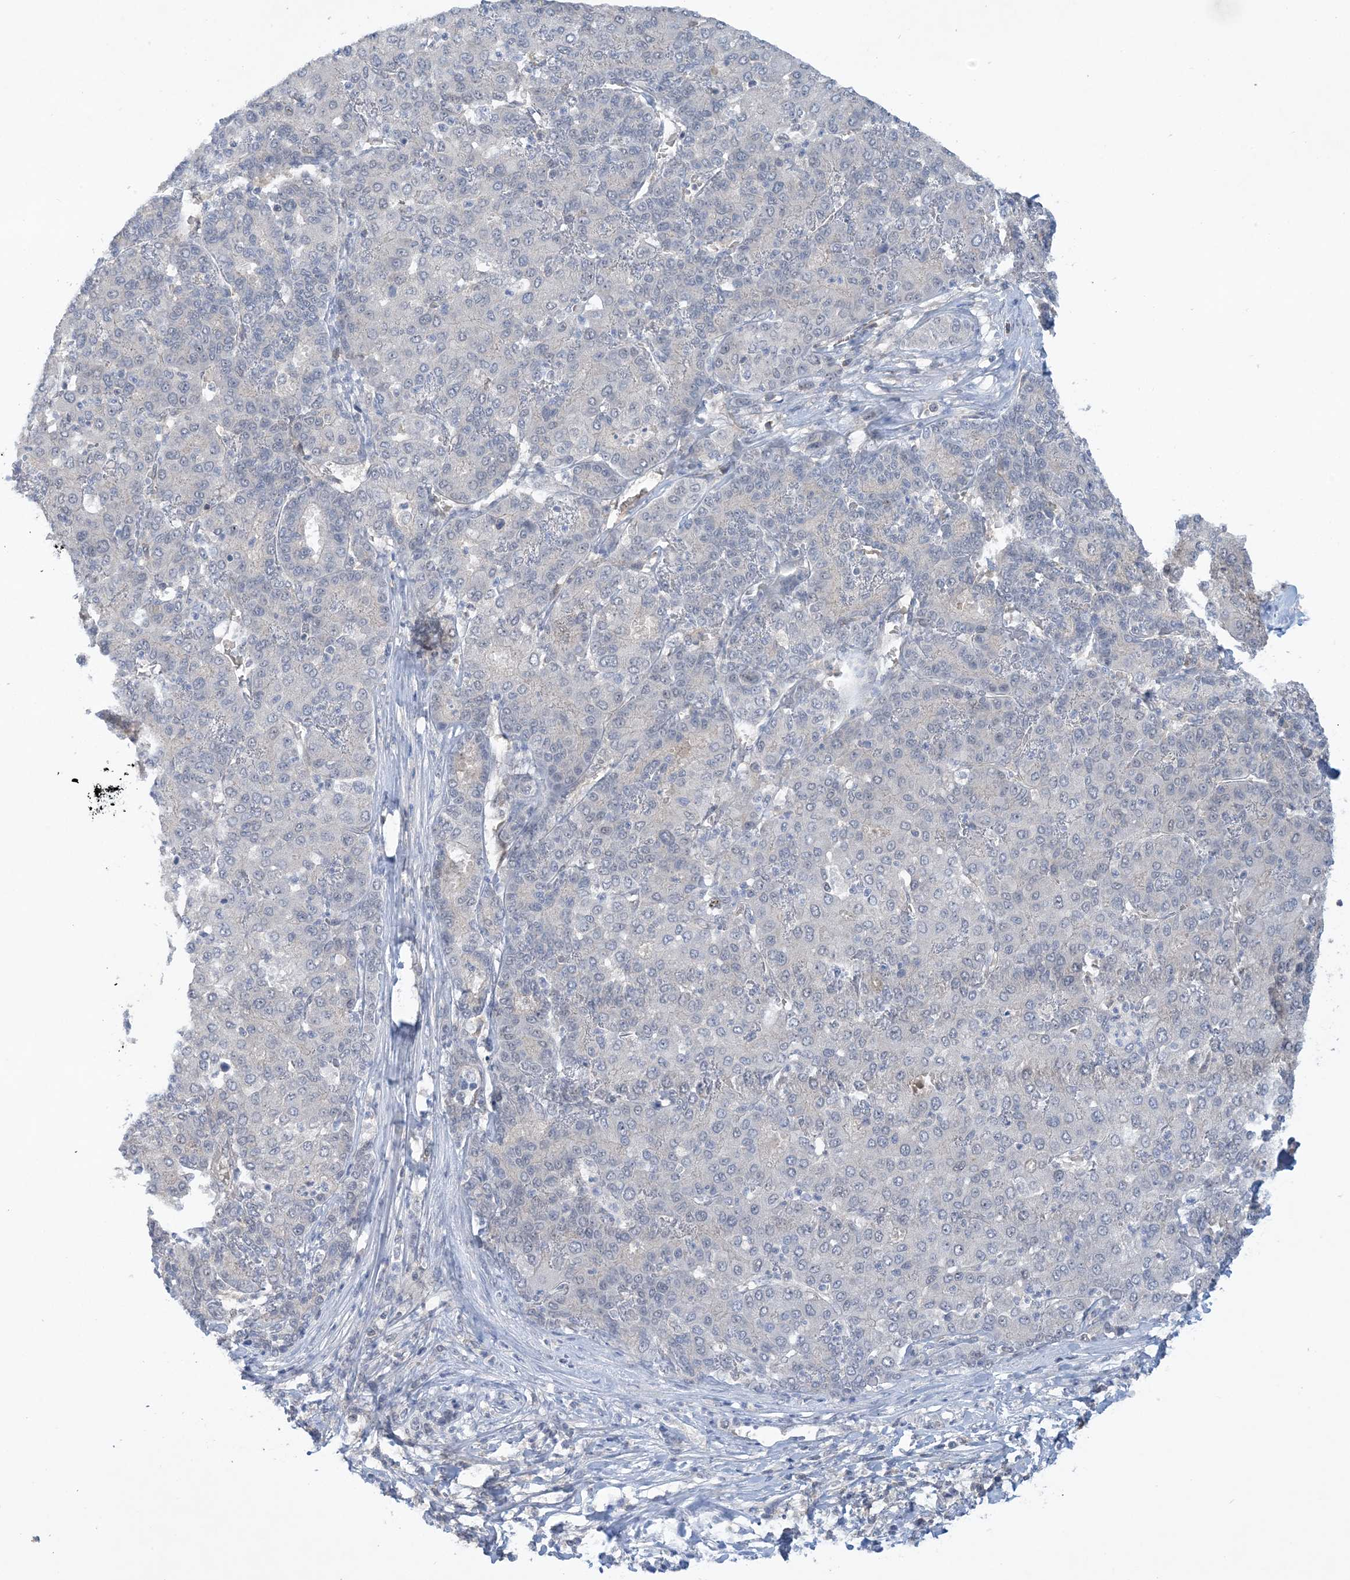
{"staining": {"intensity": "negative", "quantity": "none", "location": "none"}, "tissue": "liver cancer", "cell_type": "Tumor cells", "image_type": "cancer", "snomed": [{"axis": "morphology", "description": "Carcinoma, Hepatocellular, NOS"}, {"axis": "topography", "description": "Liver"}], "caption": "A high-resolution histopathology image shows immunohistochemistry staining of liver cancer, which demonstrates no significant expression in tumor cells. (IHC, brightfield microscopy, high magnification).", "gene": "UBE2E1", "patient": {"sex": "male", "age": 65}}